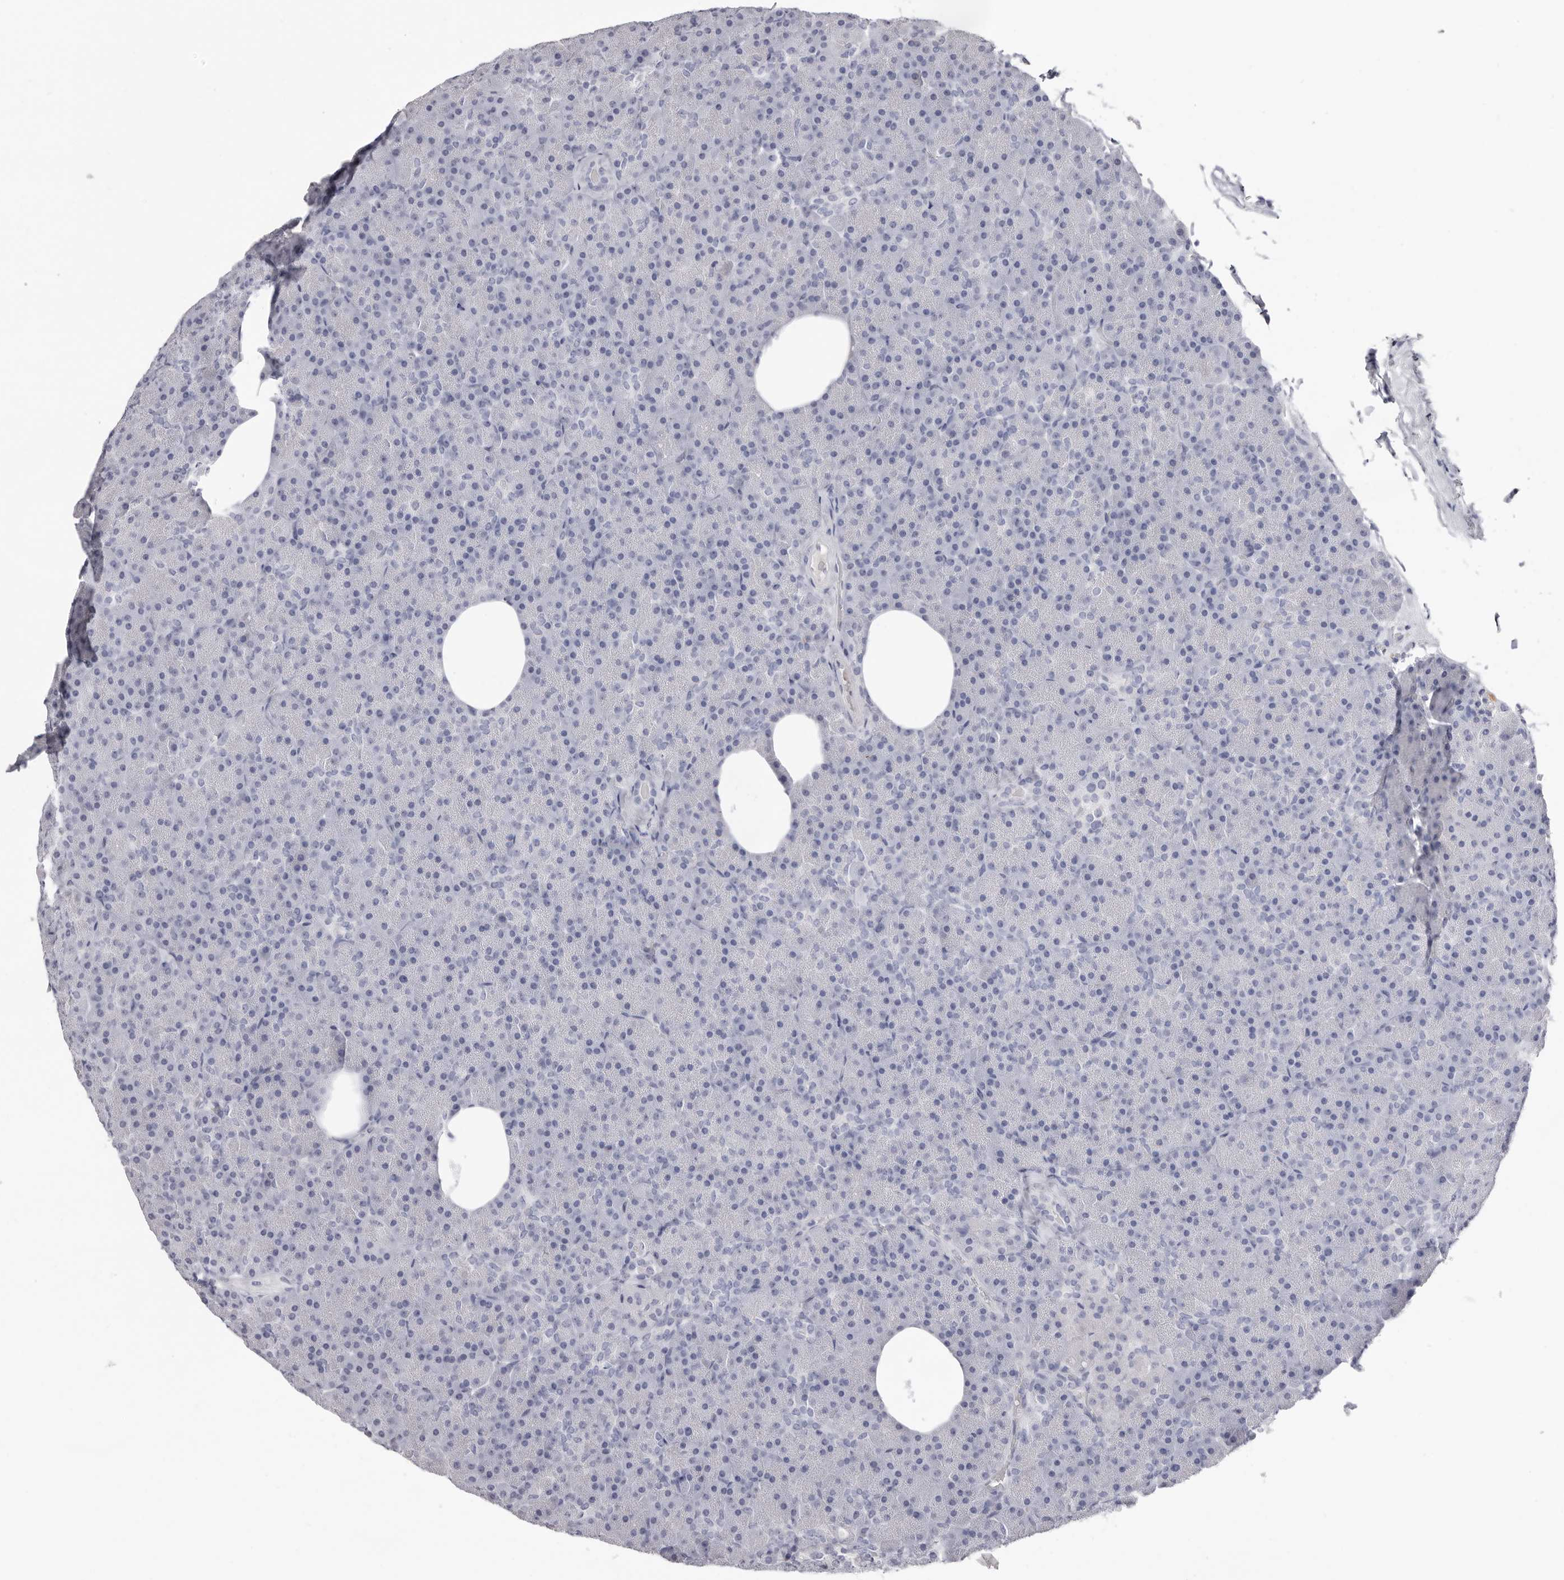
{"staining": {"intensity": "negative", "quantity": "none", "location": "none"}, "tissue": "pancreas", "cell_type": "Exocrine glandular cells", "image_type": "normal", "snomed": [{"axis": "morphology", "description": "Normal tissue, NOS"}, {"axis": "morphology", "description": "Carcinoid, malignant, NOS"}, {"axis": "topography", "description": "Pancreas"}], "caption": "Human pancreas stained for a protein using immunohistochemistry (IHC) reveals no positivity in exocrine glandular cells.", "gene": "LPO", "patient": {"sex": "female", "age": 35}}